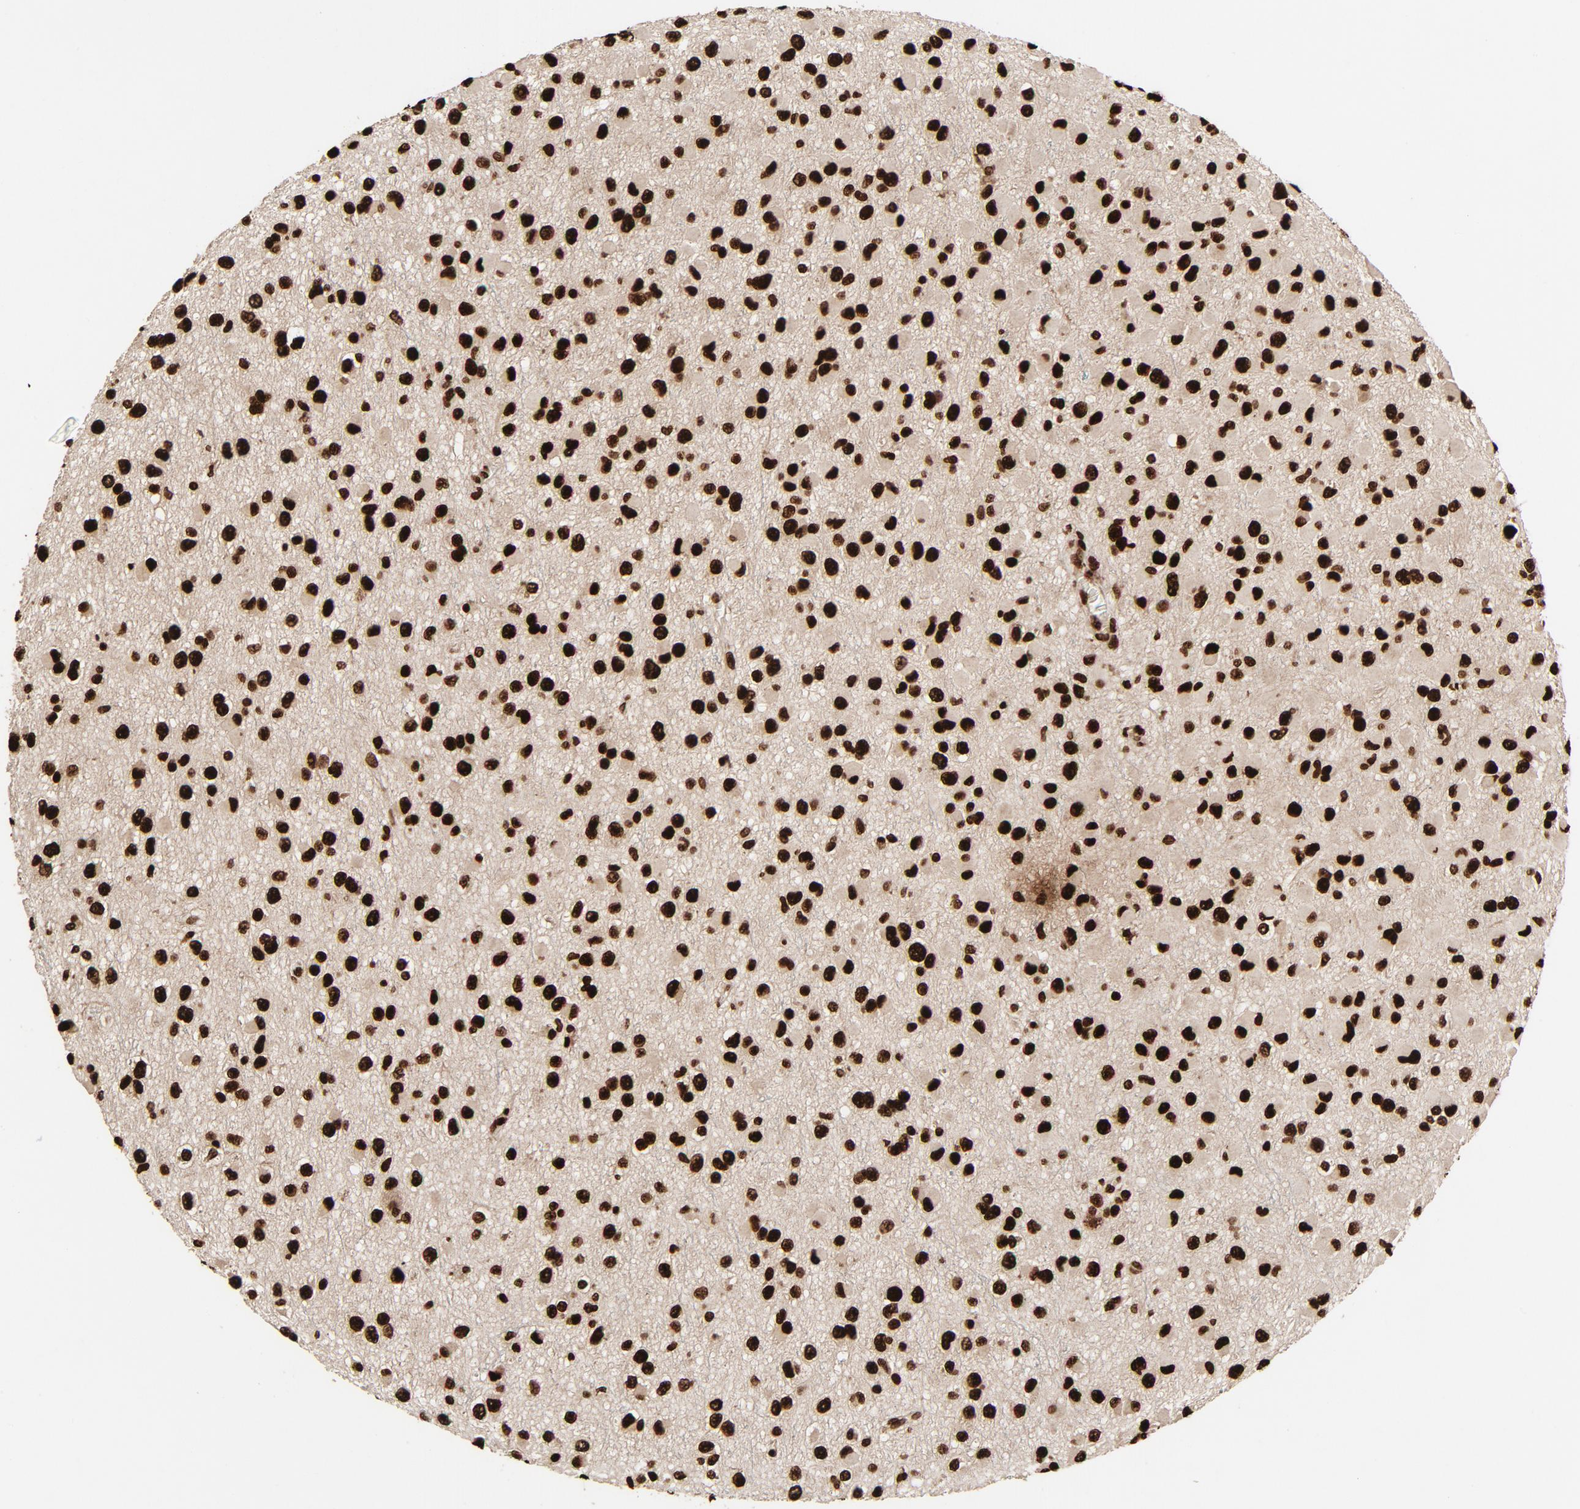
{"staining": {"intensity": "strong", "quantity": ">75%", "location": "nuclear"}, "tissue": "glioma", "cell_type": "Tumor cells", "image_type": "cancer", "snomed": [{"axis": "morphology", "description": "Glioma, malignant, Low grade"}, {"axis": "topography", "description": "Brain"}], "caption": "Tumor cells reveal high levels of strong nuclear positivity in approximately >75% of cells in human malignant glioma (low-grade). The staining was performed using DAB to visualize the protein expression in brown, while the nuclei were stained in blue with hematoxylin (Magnification: 20x).", "gene": "TP53BP1", "patient": {"sex": "male", "age": 42}}